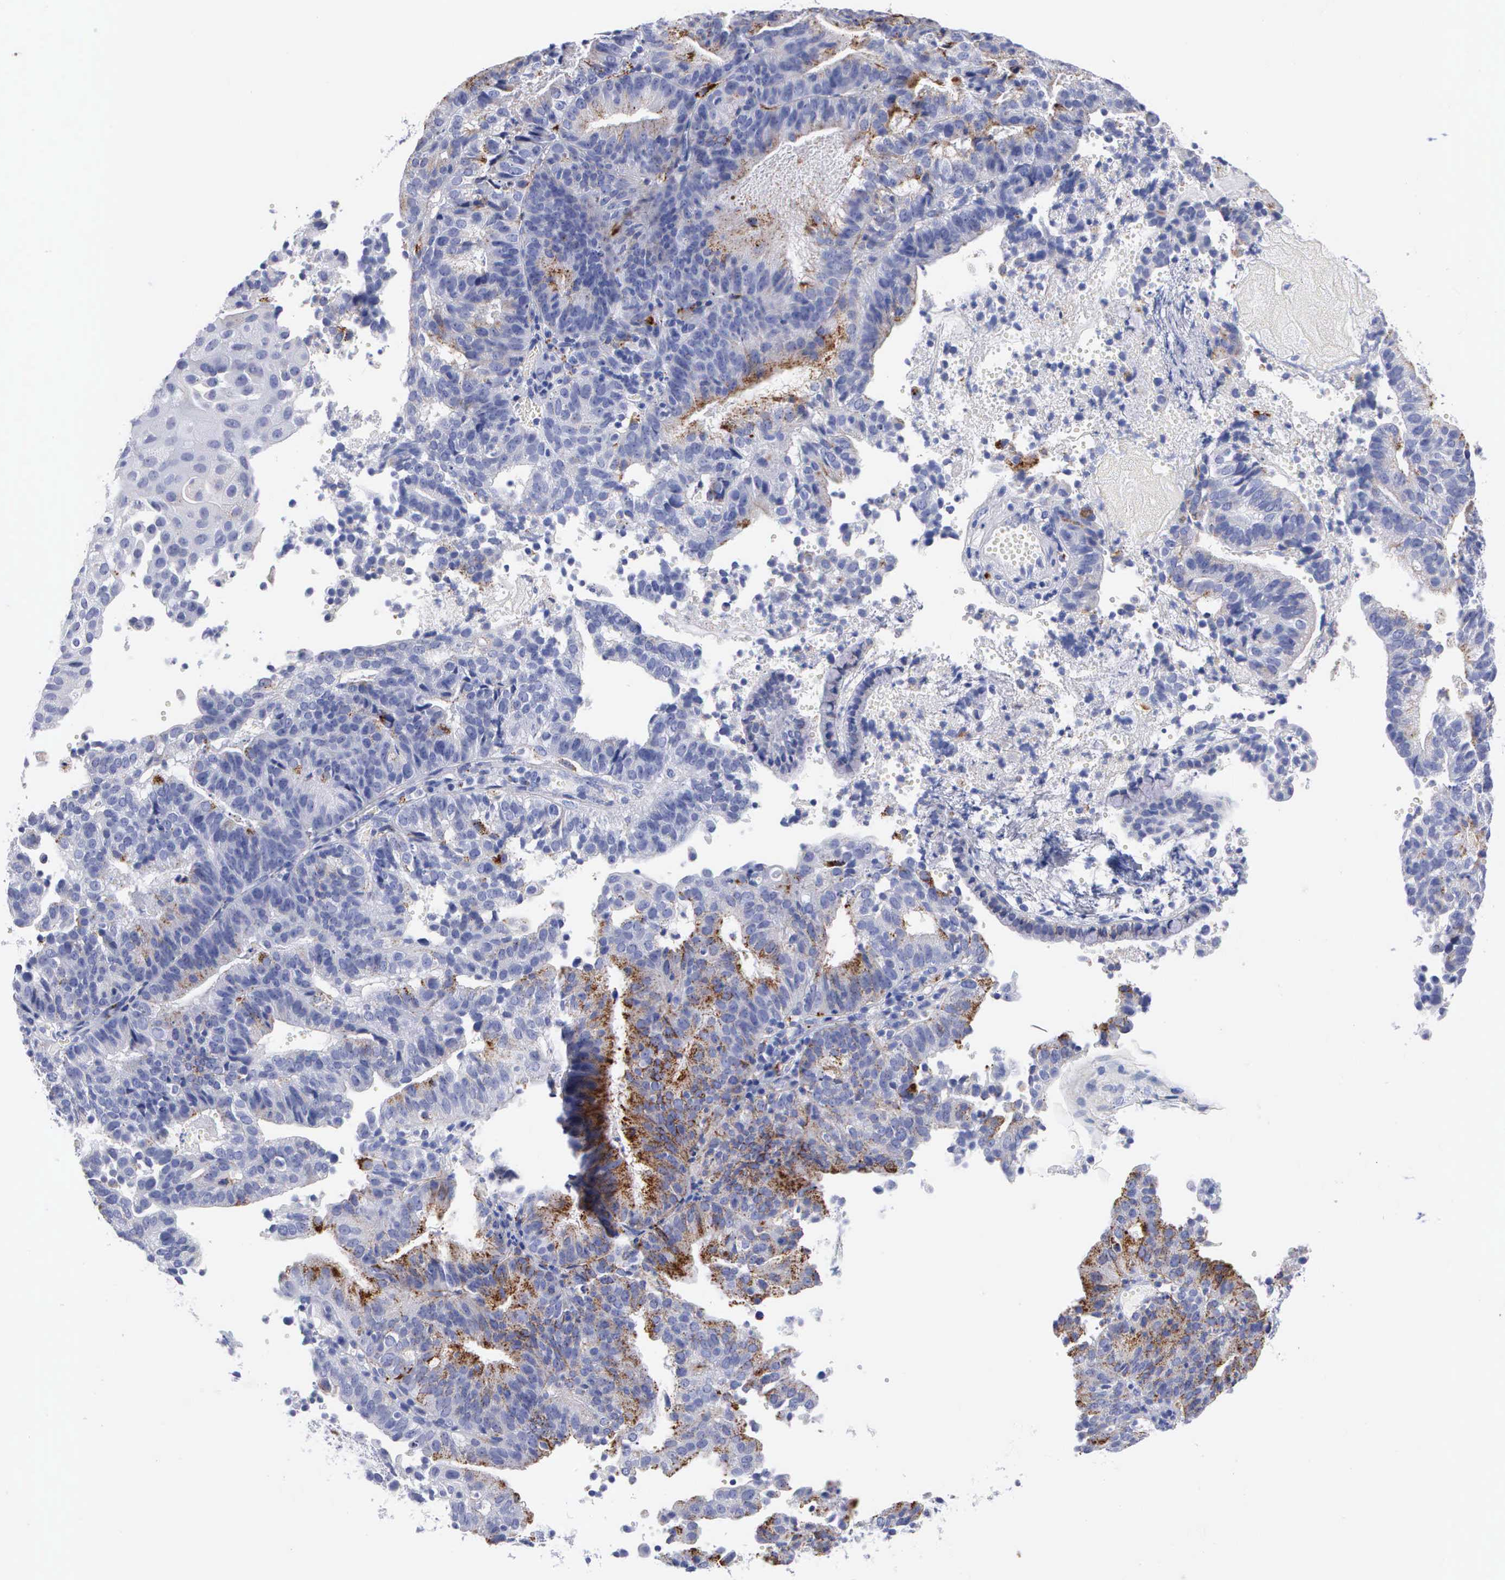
{"staining": {"intensity": "moderate", "quantity": "25%-75%", "location": "cytoplasmic/membranous"}, "tissue": "cervical cancer", "cell_type": "Tumor cells", "image_type": "cancer", "snomed": [{"axis": "morphology", "description": "Adenocarcinoma, NOS"}, {"axis": "topography", "description": "Cervix"}], "caption": "DAB (3,3'-diaminobenzidine) immunohistochemical staining of human cervical cancer (adenocarcinoma) demonstrates moderate cytoplasmic/membranous protein staining in approximately 25%-75% of tumor cells.", "gene": "CTSL", "patient": {"sex": "female", "age": 60}}